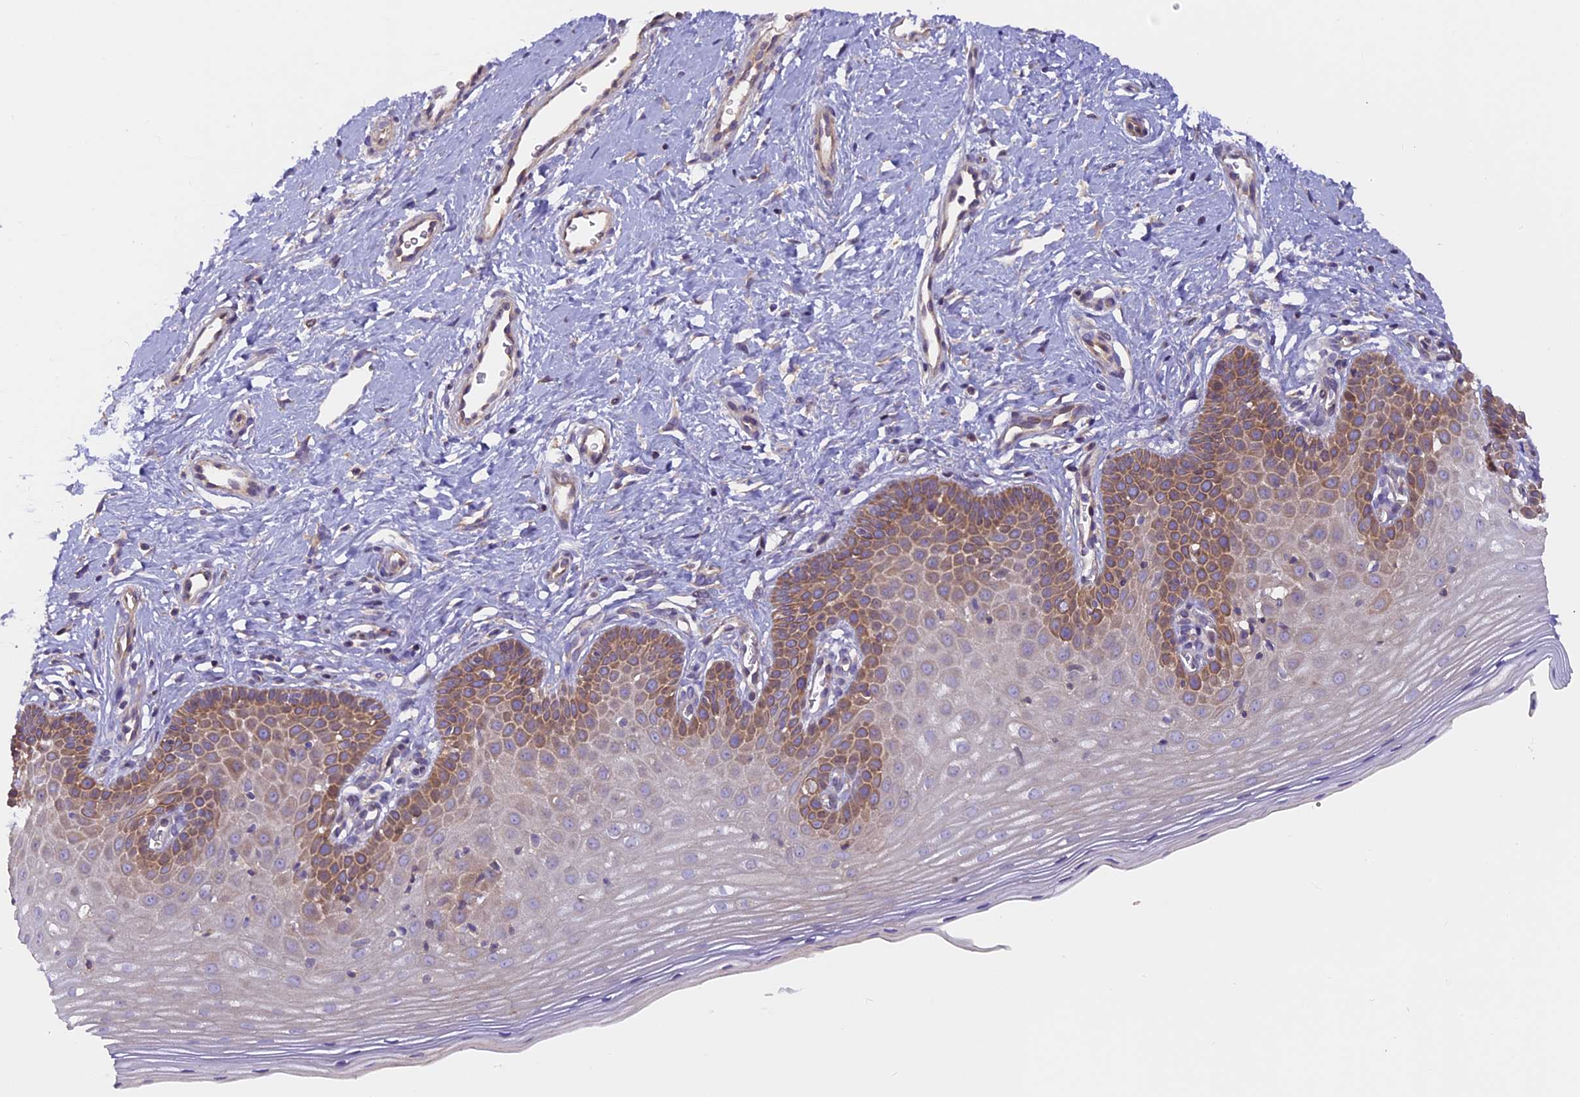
{"staining": {"intensity": "weak", "quantity": "<25%", "location": "cytoplasmic/membranous"}, "tissue": "cervix", "cell_type": "Glandular cells", "image_type": "normal", "snomed": [{"axis": "morphology", "description": "Normal tissue, NOS"}, {"axis": "topography", "description": "Cervix"}], "caption": "Immunohistochemistry of normal cervix demonstrates no expression in glandular cells.", "gene": "FAM98C", "patient": {"sex": "female", "age": 36}}